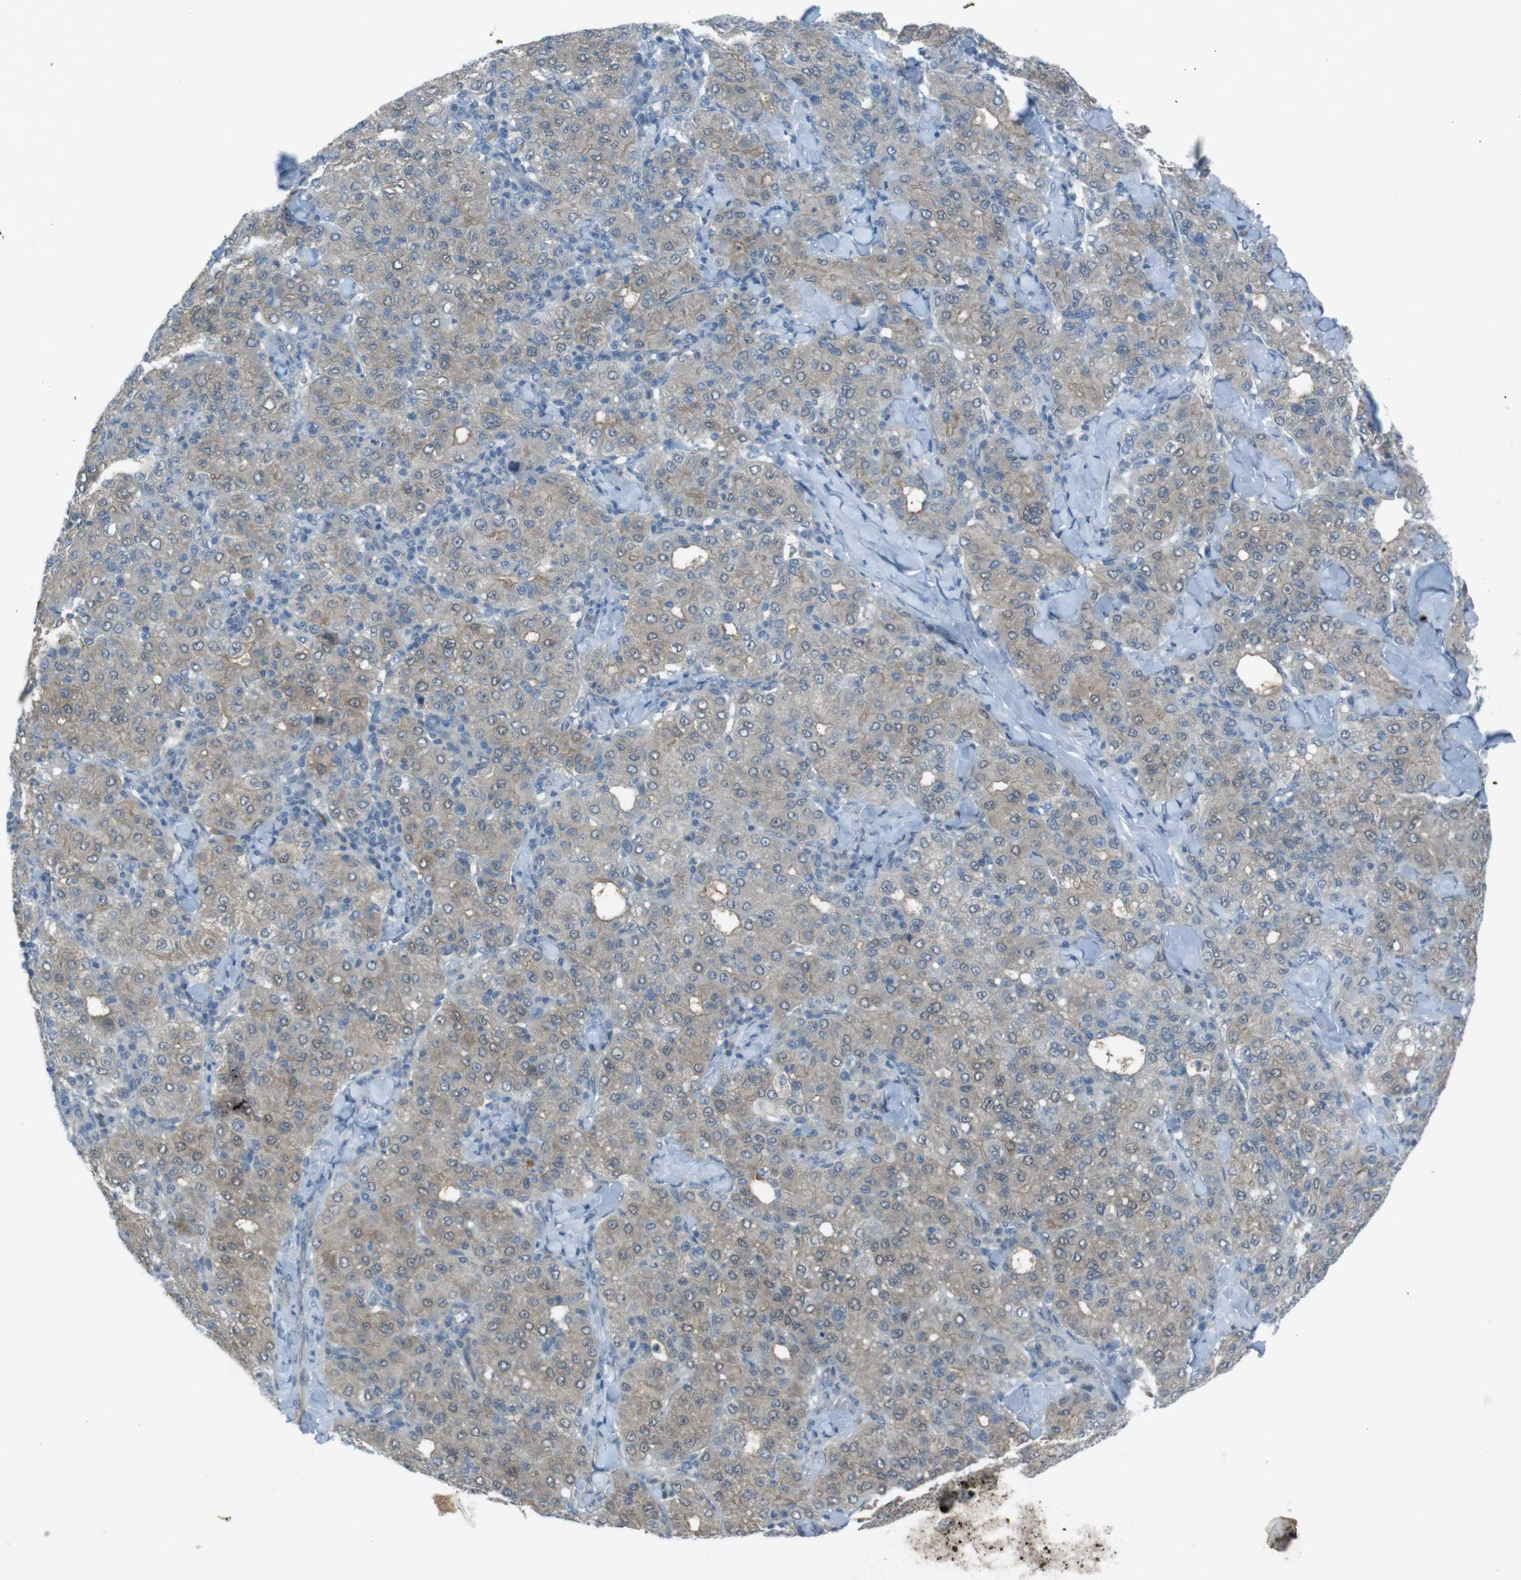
{"staining": {"intensity": "moderate", "quantity": "<25%", "location": "cytoplasmic/membranous"}, "tissue": "liver cancer", "cell_type": "Tumor cells", "image_type": "cancer", "snomed": [{"axis": "morphology", "description": "Carcinoma, Hepatocellular, NOS"}, {"axis": "topography", "description": "Liver"}], "caption": "Liver hepatocellular carcinoma tissue reveals moderate cytoplasmic/membranous positivity in approximately <25% of tumor cells The staining is performed using DAB (3,3'-diaminobenzidine) brown chromogen to label protein expression. The nuclei are counter-stained blue using hematoxylin.", "gene": "ZDHHC20", "patient": {"sex": "male", "age": 65}}